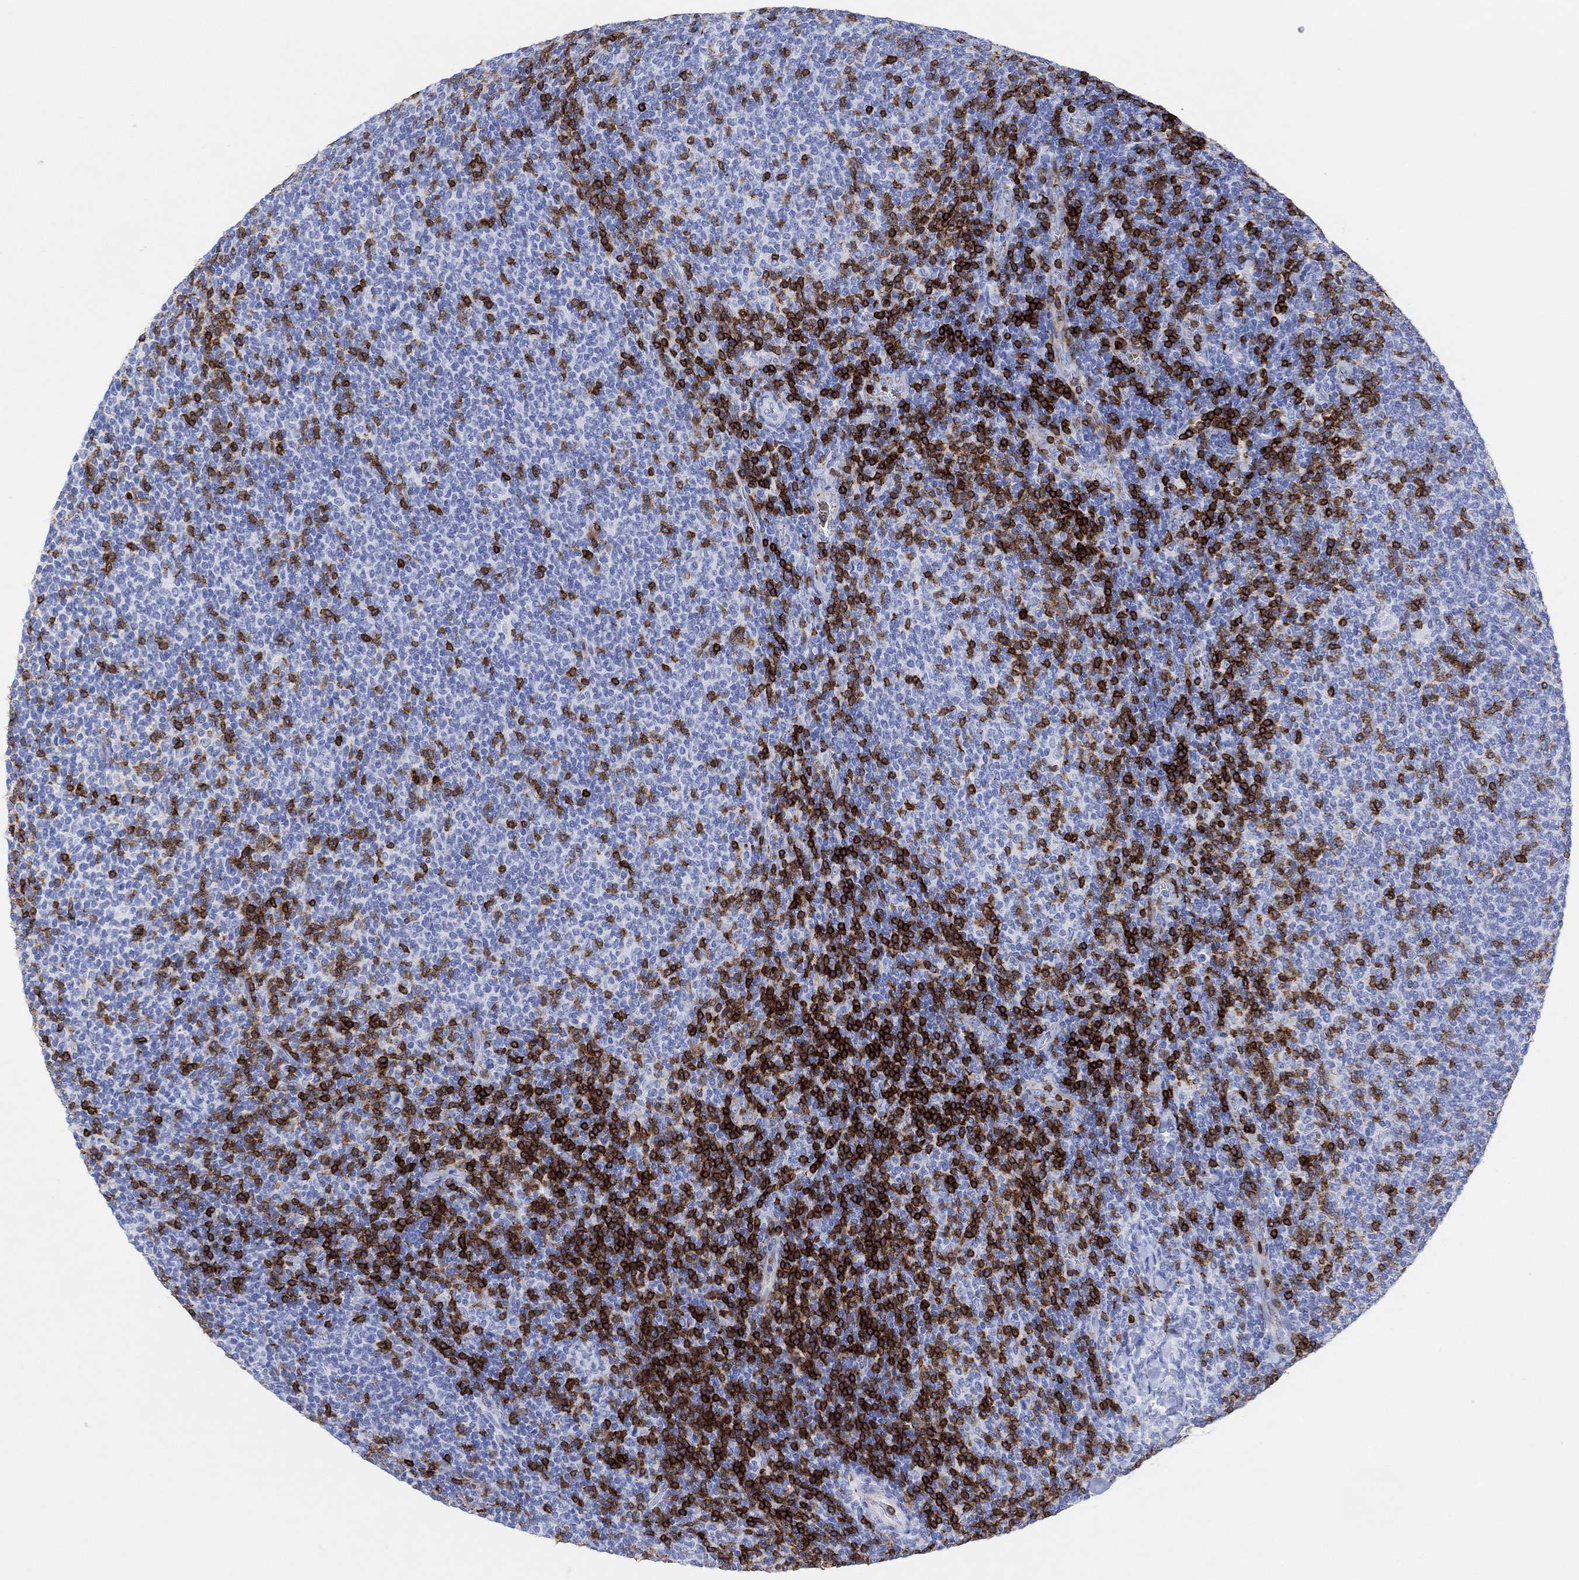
{"staining": {"intensity": "negative", "quantity": "none", "location": "none"}, "tissue": "lymphoma", "cell_type": "Tumor cells", "image_type": "cancer", "snomed": [{"axis": "morphology", "description": "Malignant lymphoma, non-Hodgkin's type, Low grade"}, {"axis": "topography", "description": "Lymph node"}], "caption": "The micrograph displays no staining of tumor cells in low-grade malignant lymphoma, non-Hodgkin's type. The staining was performed using DAB to visualize the protein expression in brown, while the nuclei were stained in blue with hematoxylin (Magnification: 20x).", "gene": "GPR65", "patient": {"sex": "male", "age": 52}}